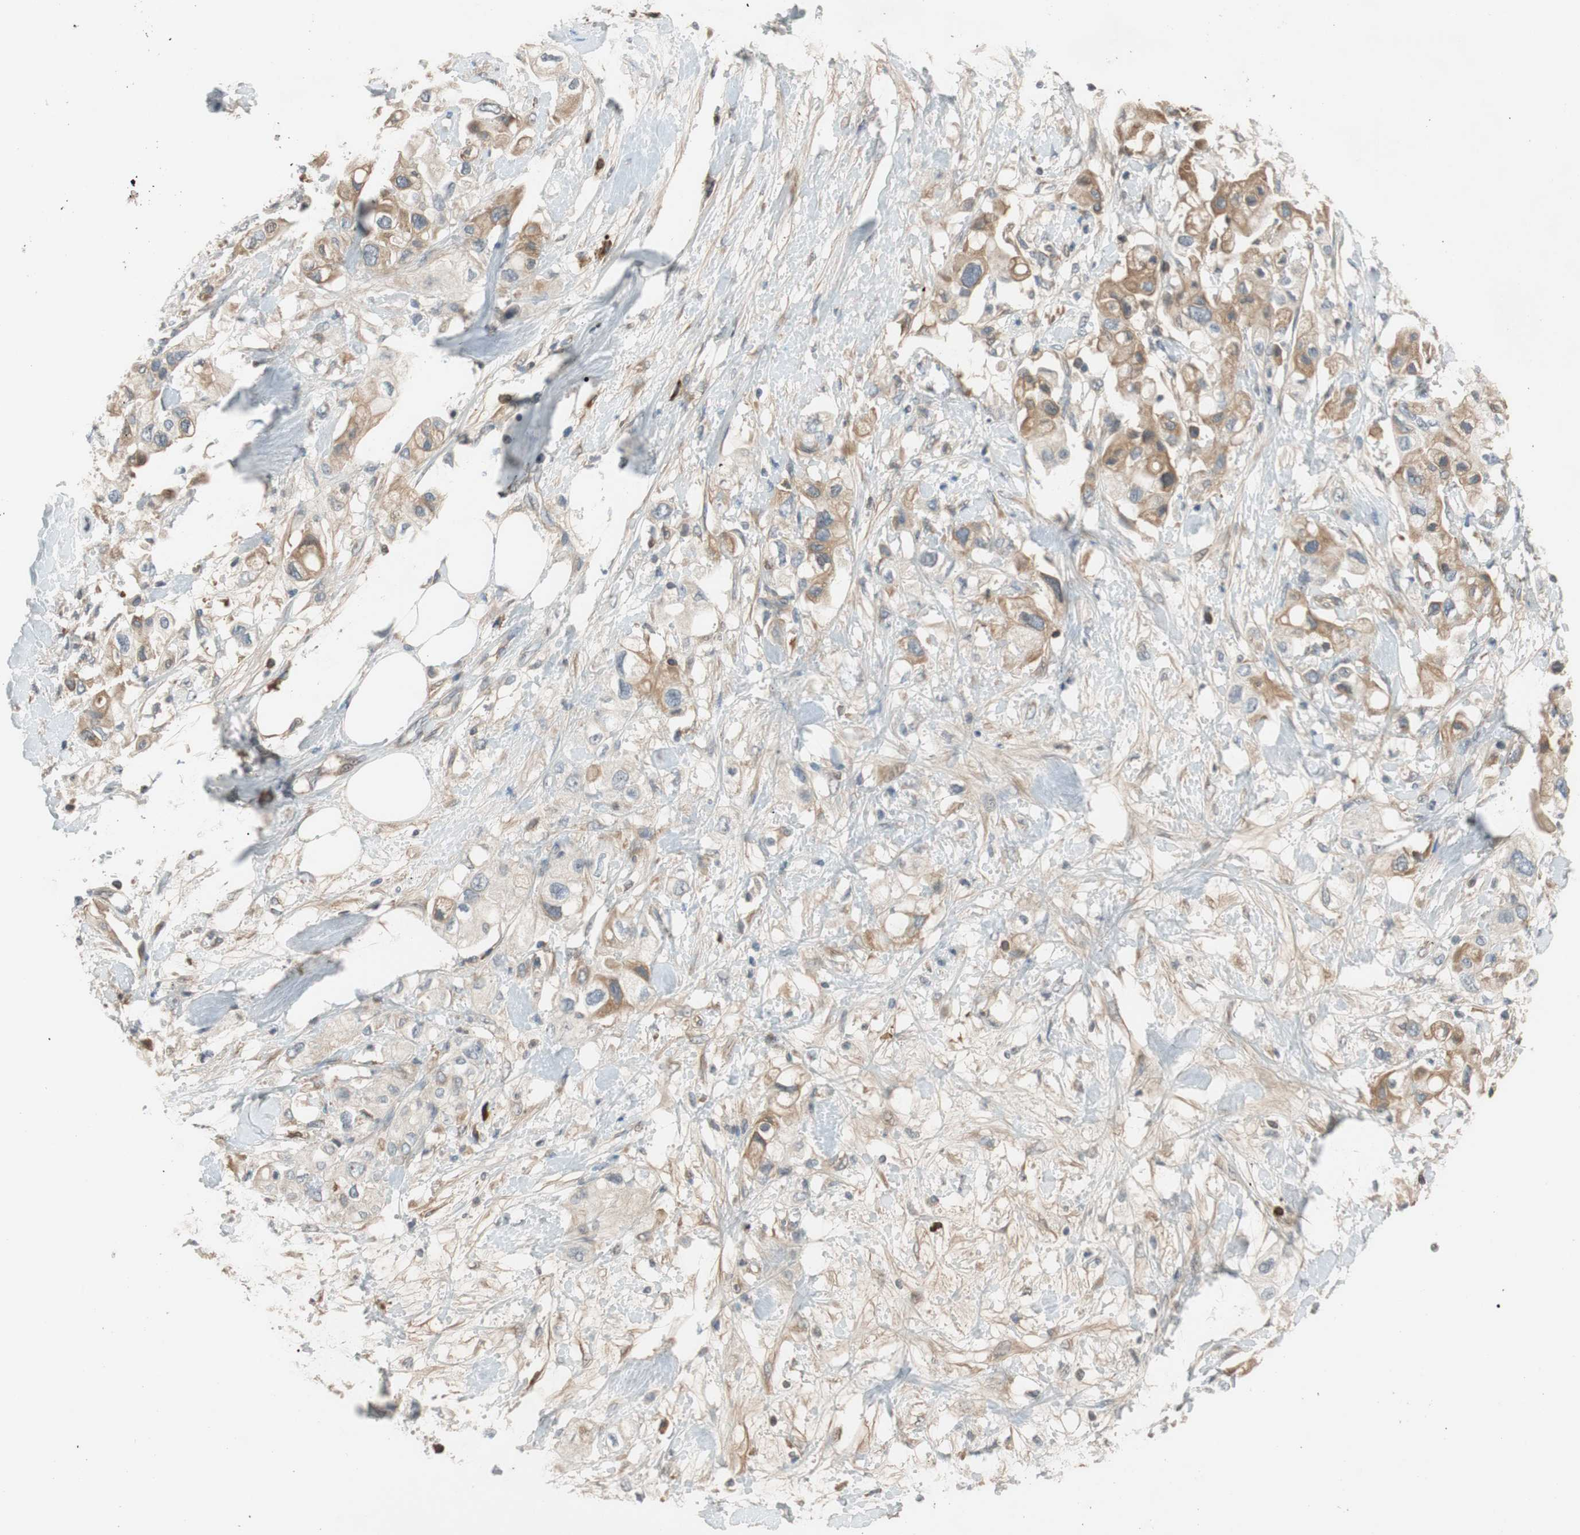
{"staining": {"intensity": "moderate", "quantity": ">75%", "location": "cytoplasmic/membranous"}, "tissue": "pancreatic cancer", "cell_type": "Tumor cells", "image_type": "cancer", "snomed": [{"axis": "morphology", "description": "Adenocarcinoma, NOS"}, {"axis": "topography", "description": "Pancreas"}], "caption": "Tumor cells exhibit medium levels of moderate cytoplasmic/membranous positivity in about >75% of cells in human pancreatic adenocarcinoma. The staining is performed using DAB brown chromogen to label protein expression. The nuclei are counter-stained blue using hematoxylin.", "gene": "C4A", "patient": {"sex": "female", "age": 56}}